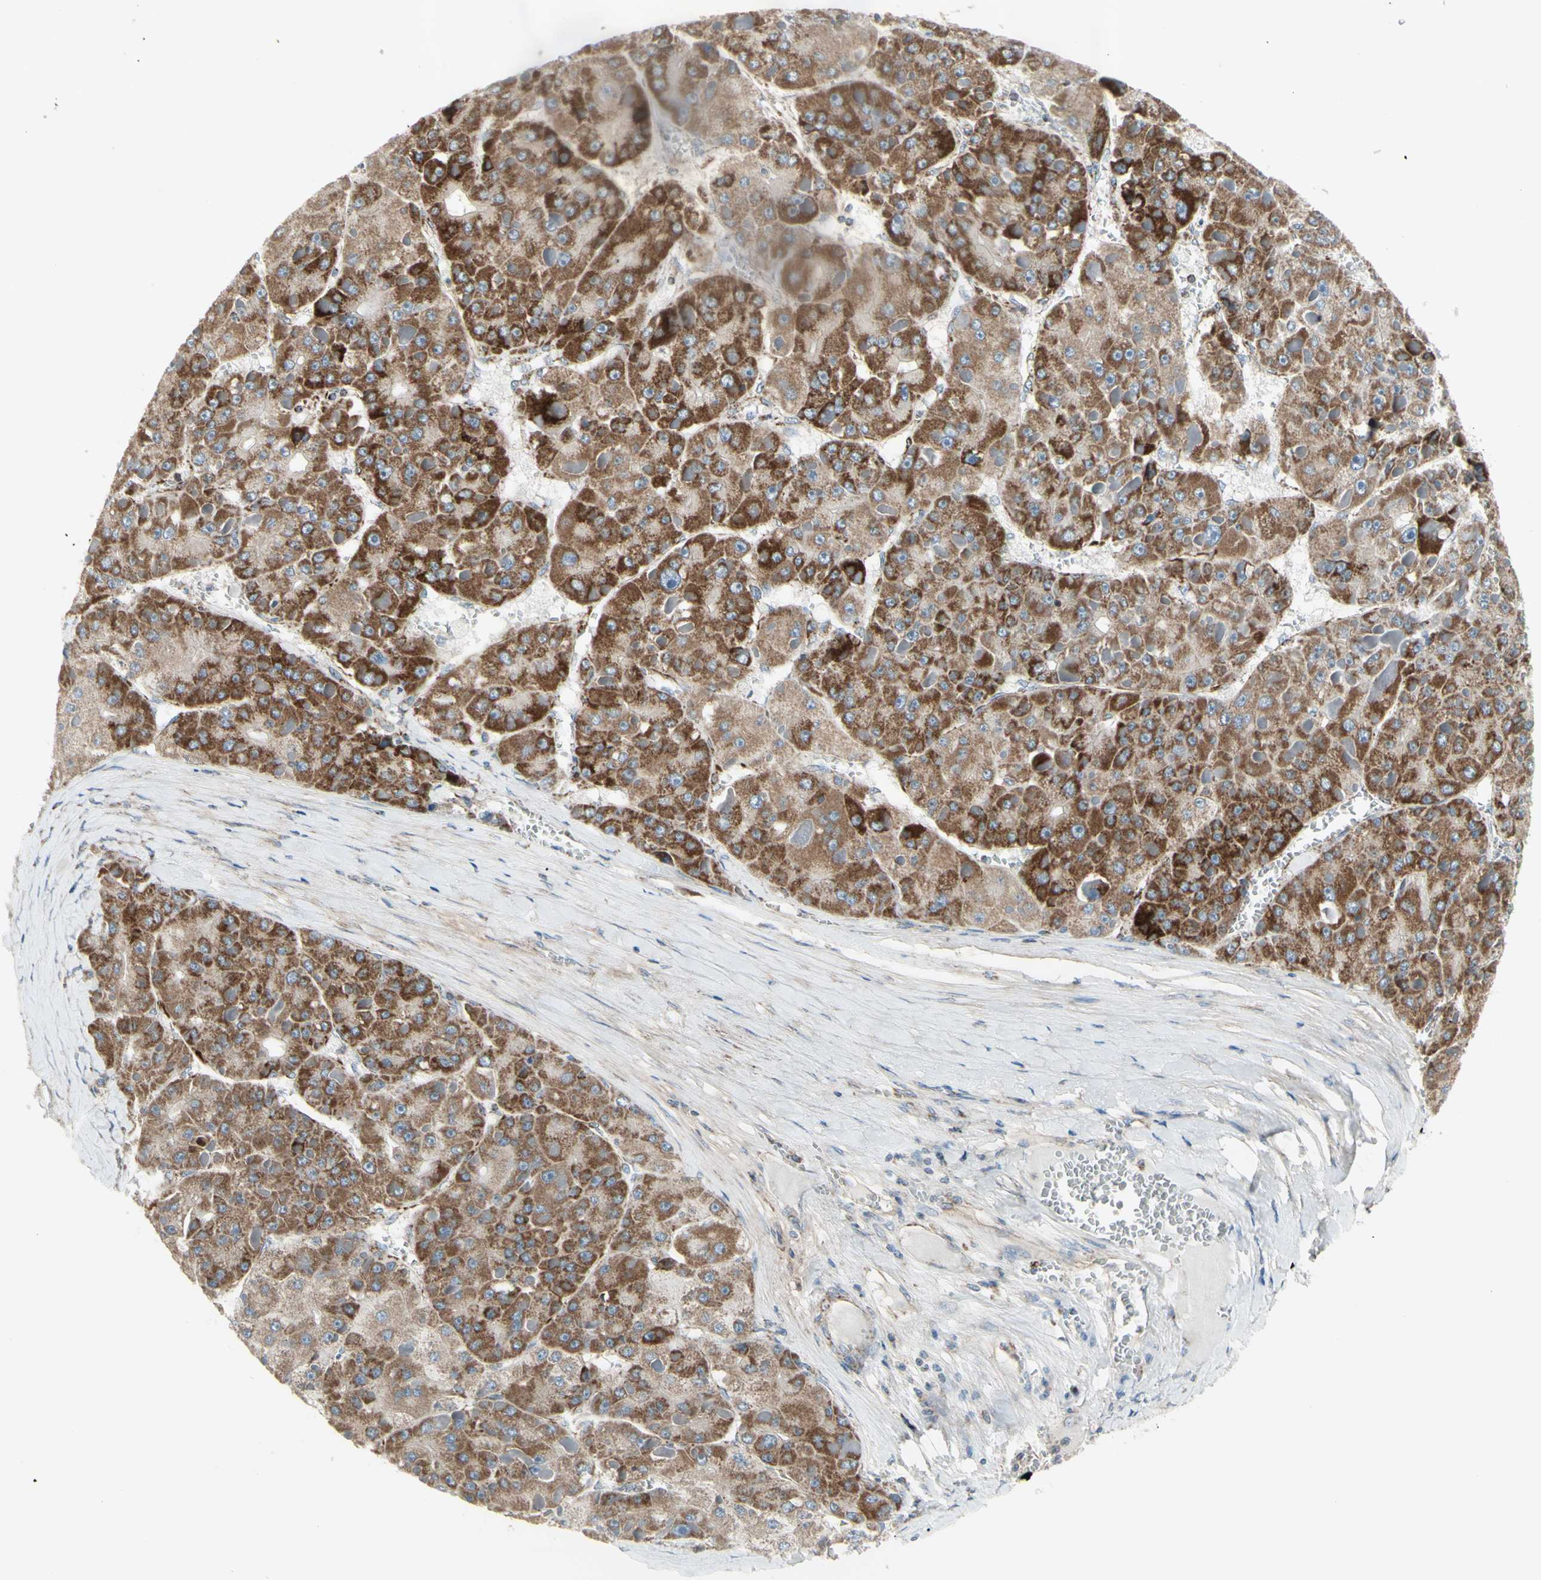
{"staining": {"intensity": "moderate", "quantity": "25%-75%", "location": "cytoplasmic/membranous"}, "tissue": "liver cancer", "cell_type": "Tumor cells", "image_type": "cancer", "snomed": [{"axis": "morphology", "description": "Carcinoma, Hepatocellular, NOS"}, {"axis": "topography", "description": "Liver"}], "caption": "A brown stain labels moderate cytoplasmic/membranous staining of a protein in hepatocellular carcinoma (liver) tumor cells. Immunohistochemistry stains the protein of interest in brown and the nuclei are stained blue.", "gene": "FAM171B", "patient": {"sex": "female", "age": 73}}